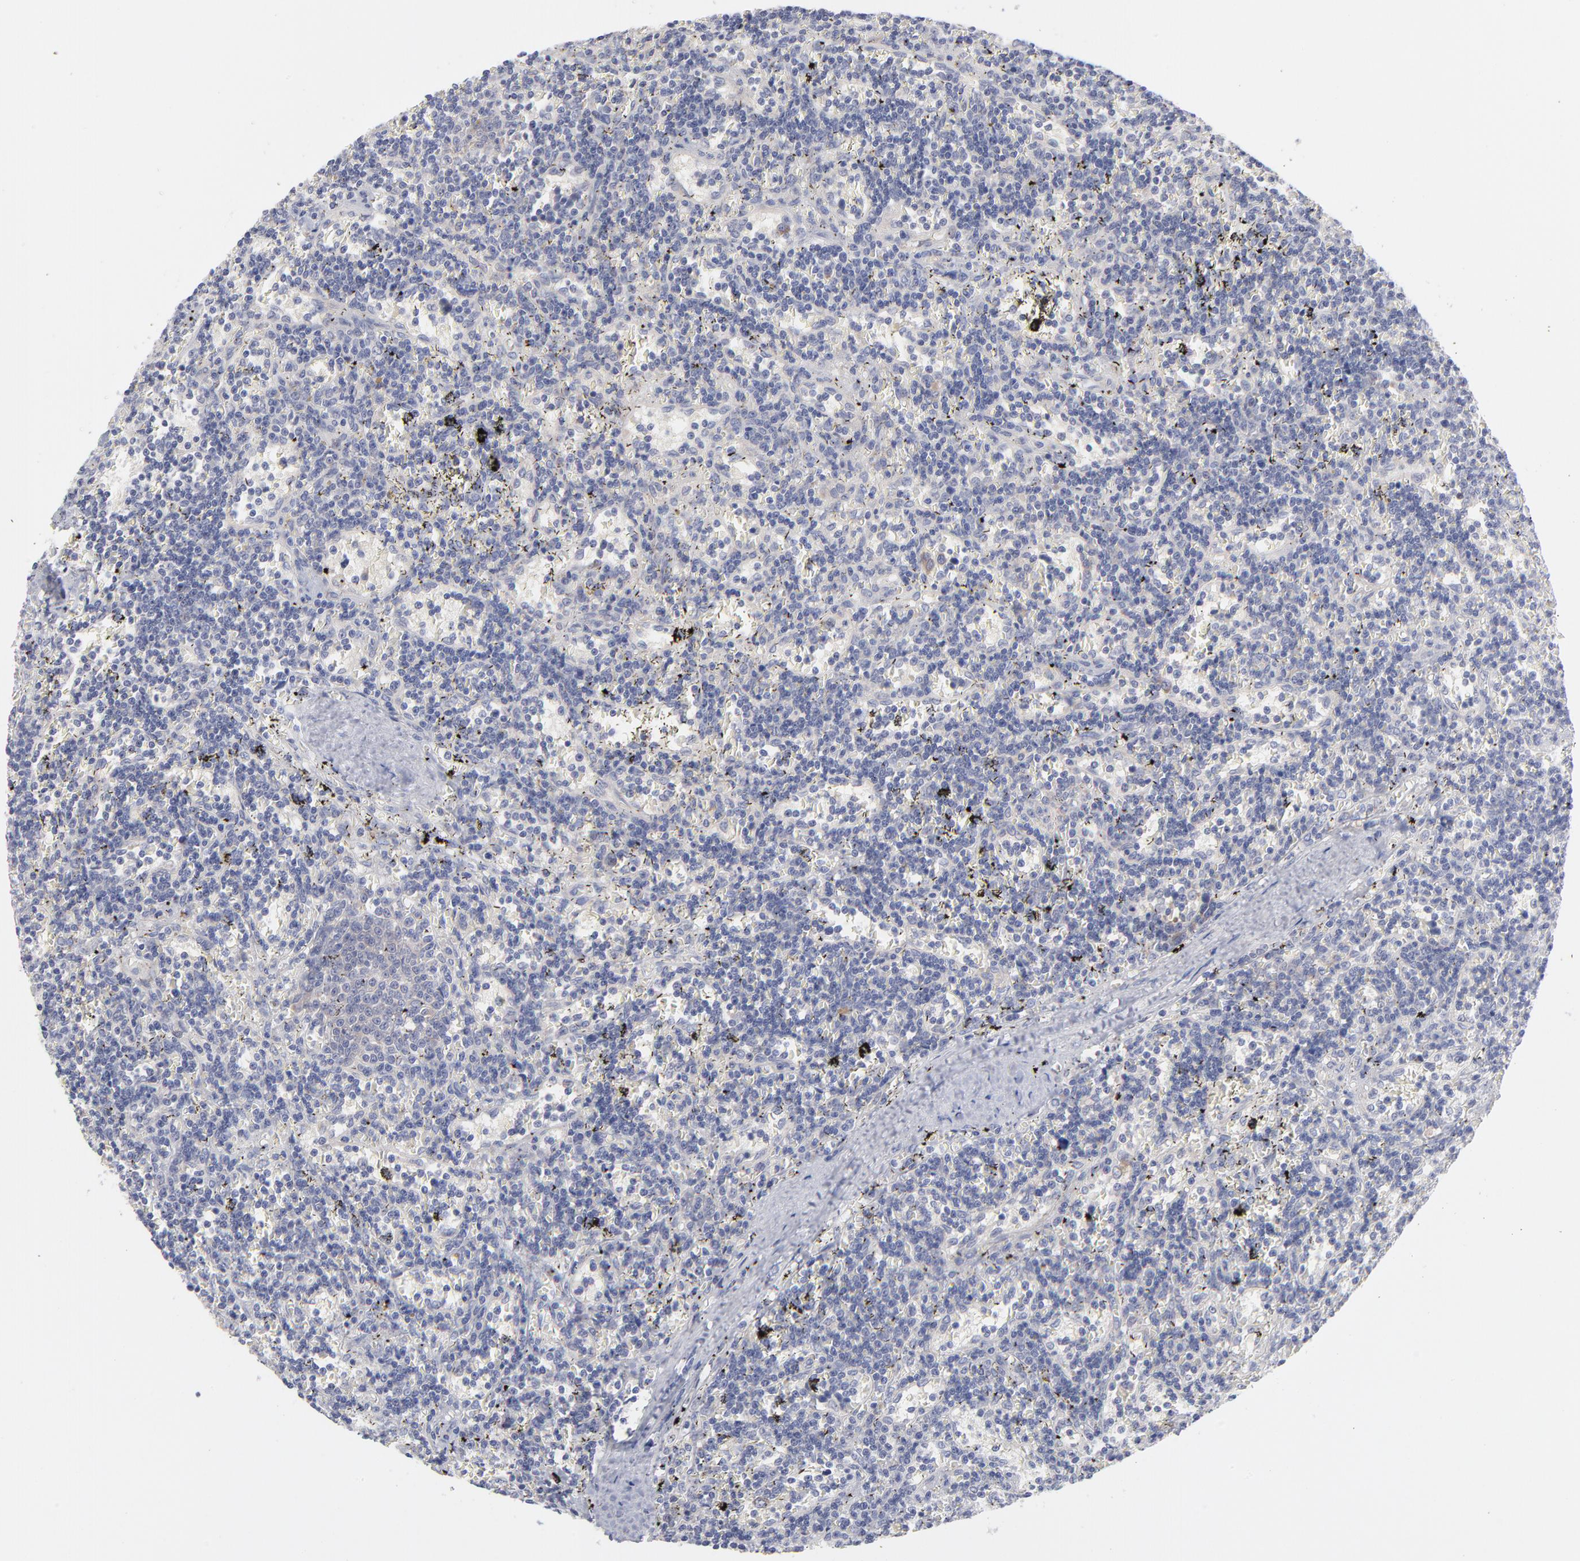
{"staining": {"intensity": "negative", "quantity": "none", "location": "none"}, "tissue": "lymphoma", "cell_type": "Tumor cells", "image_type": "cancer", "snomed": [{"axis": "morphology", "description": "Malignant lymphoma, non-Hodgkin's type, Low grade"}, {"axis": "topography", "description": "Spleen"}], "caption": "High magnification brightfield microscopy of lymphoma stained with DAB (brown) and counterstained with hematoxylin (blue): tumor cells show no significant positivity. Nuclei are stained in blue.", "gene": "RPS24", "patient": {"sex": "male", "age": 60}}